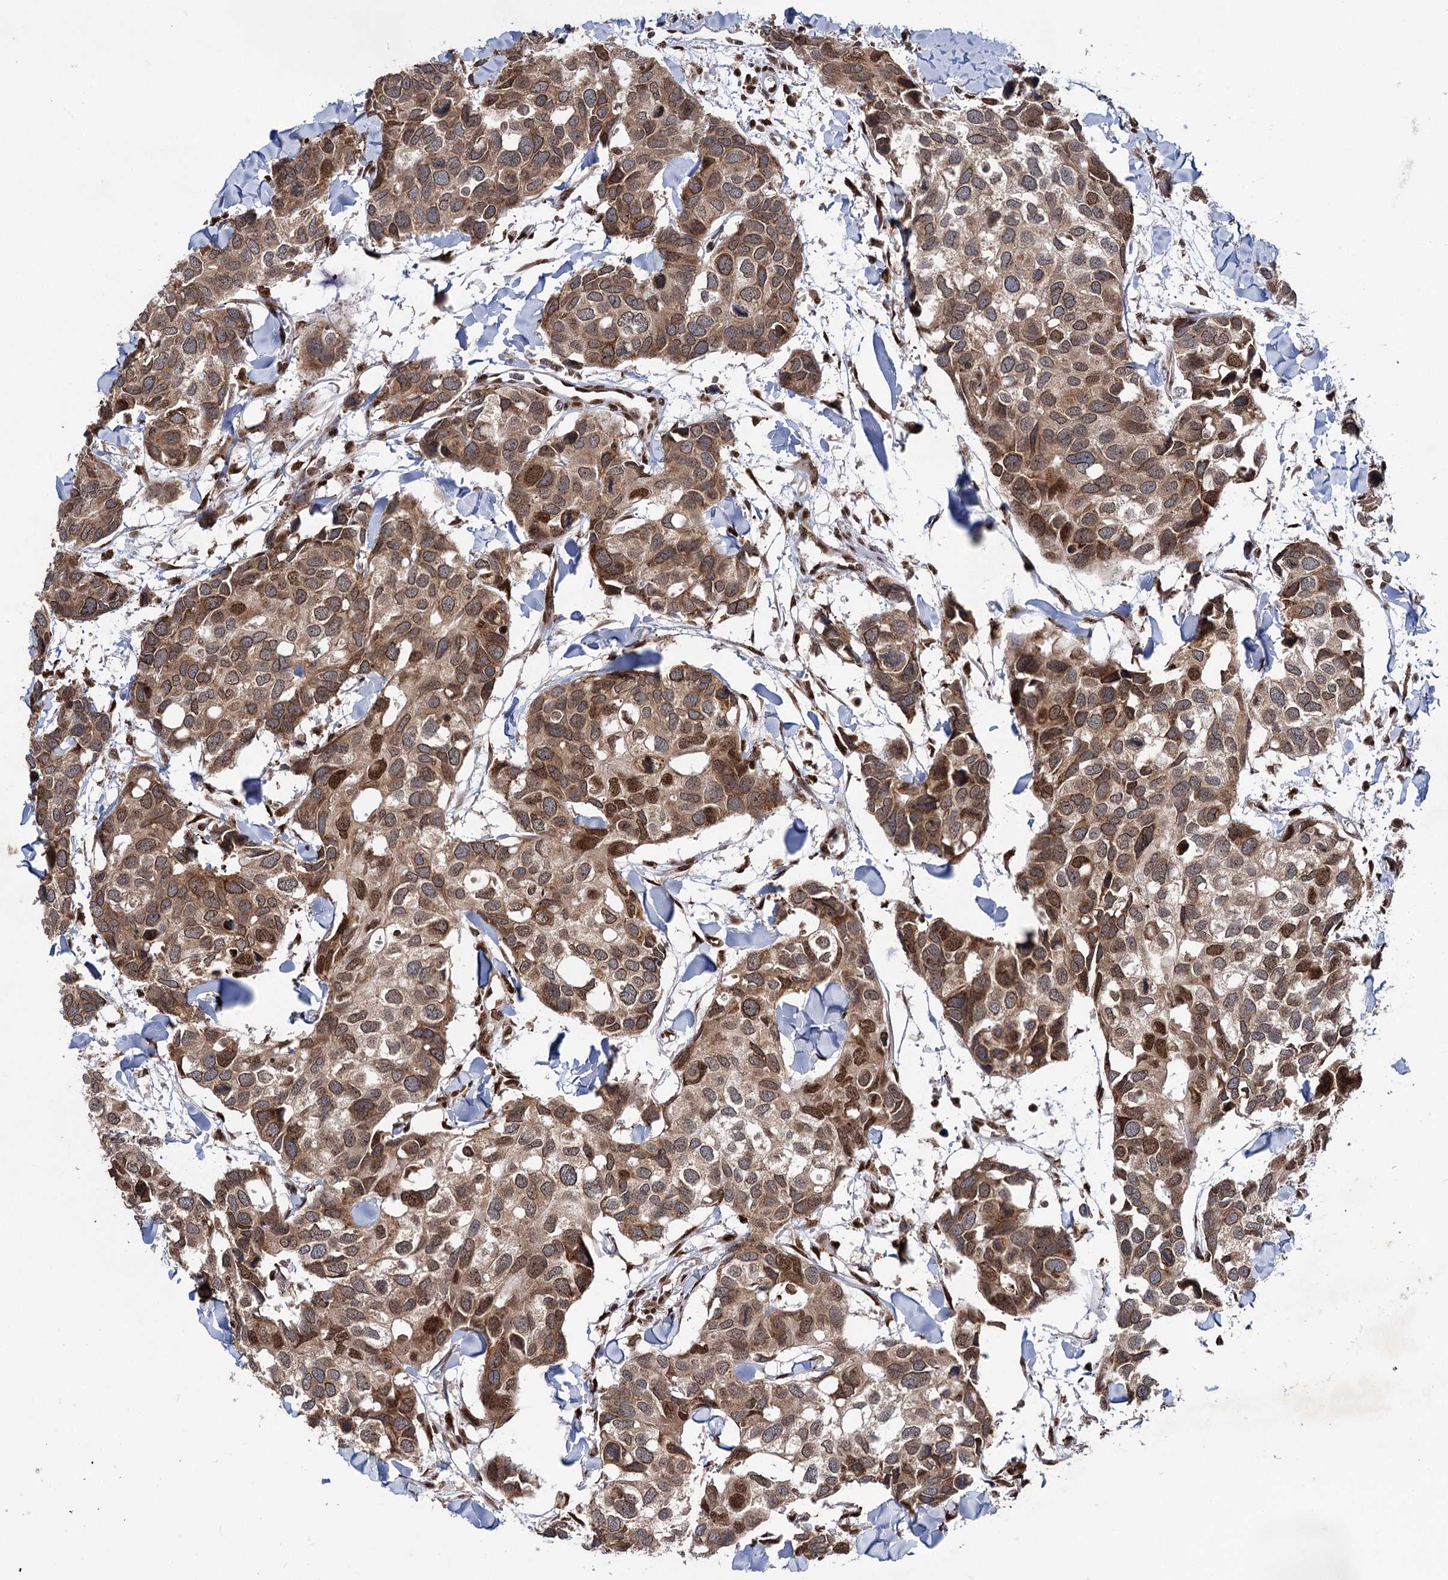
{"staining": {"intensity": "moderate", "quantity": ">75%", "location": "cytoplasmic/membranous,nuclear"}, "tissue": "breast cancer", "cell_type": "Tumor cells", "image_type": "cancer", "snomed": [{"axis": "morphology", "description": "Duct carcinoma"}, {"axis": "topography", "description": "Breast"}], "caption": "Immunohistochemical staining of breast cancer (intraductal carcinoma) displays medium levels of moderate cytoplasmic/membranous and nuclear expression in approximately >75% of tumor cells.", "gene": "MESD", "patient": {"sex": "female", "age": 83}}